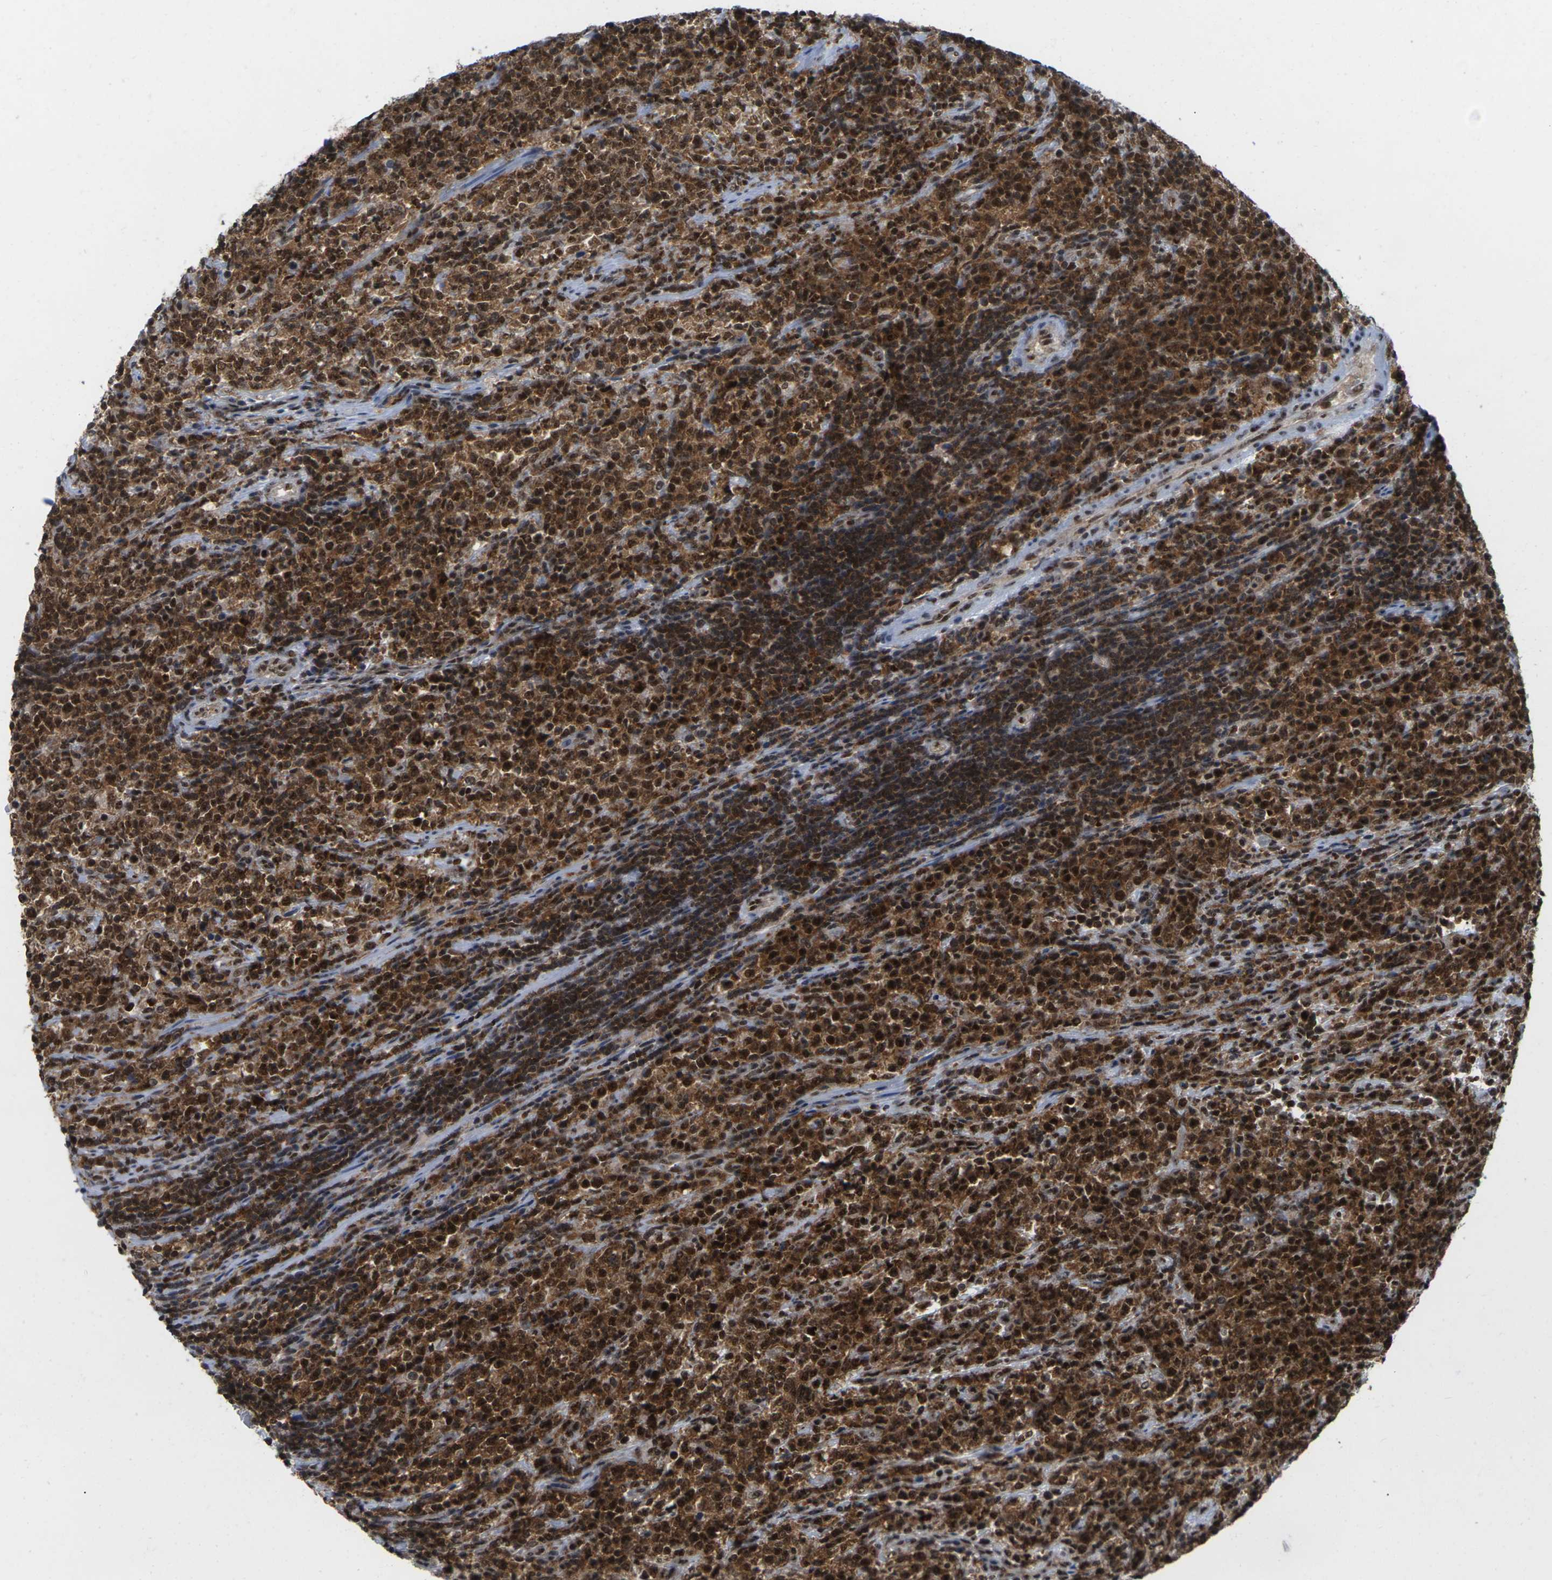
{"staining": {"intensity": "strong", "quantity": ">75%", "location": "cytoplasmic/membranous,nuclear"}, "tissue": "lymphoma", "cell_type": "Tumor cells", "image_type": "cancer", "snomed": [{"axis": "morphology", "description": "Malignant lymphoma, non-Hodgkin's type, High grade"}, {"axis": "topography", "description": "Soft tissue"}], "caption": "Human lymphoma stained with a brown dye displays strong cytoplasmic/membranous and nuclear positive expression in approximately >75% of tumor cells.", "gene": "MAGOH", "patient": {"sex": "male", "age": 18}}